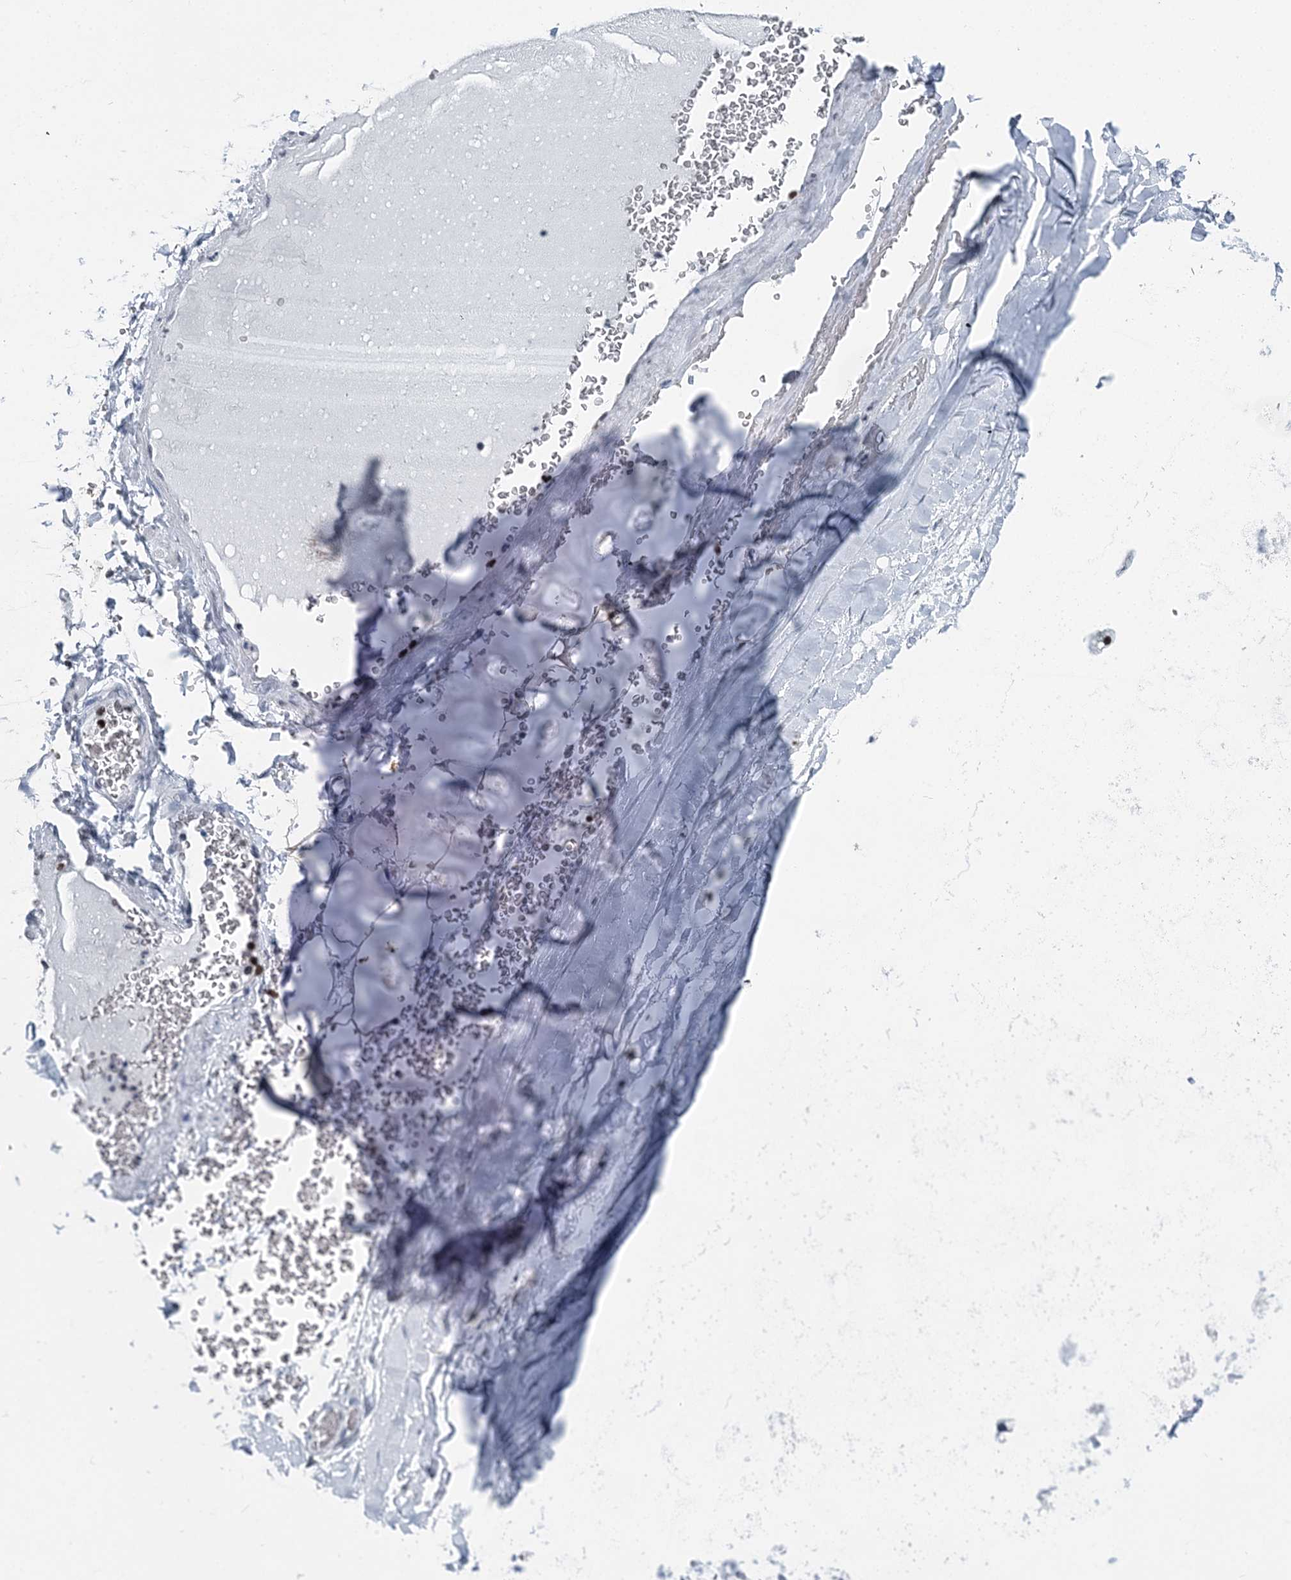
{"staining": {"intensity": "negative", "quantity": "none", "location": "none"}, "tissue": "adipose tissue", "cell_type": "Adipocytes", "image_type": "normal", "snomed": [{"axis": "morphology", "description": "Normal tissue, NOS"}, {"axis": "topography", "description": "Bronchus"}], "caption": "Immunohistochemical staining of unremarkable human adipose tissue shows no significant positivity in adipocytes.", "gene": "HAT1", "patient": {"sex": "male", "age": 66}}